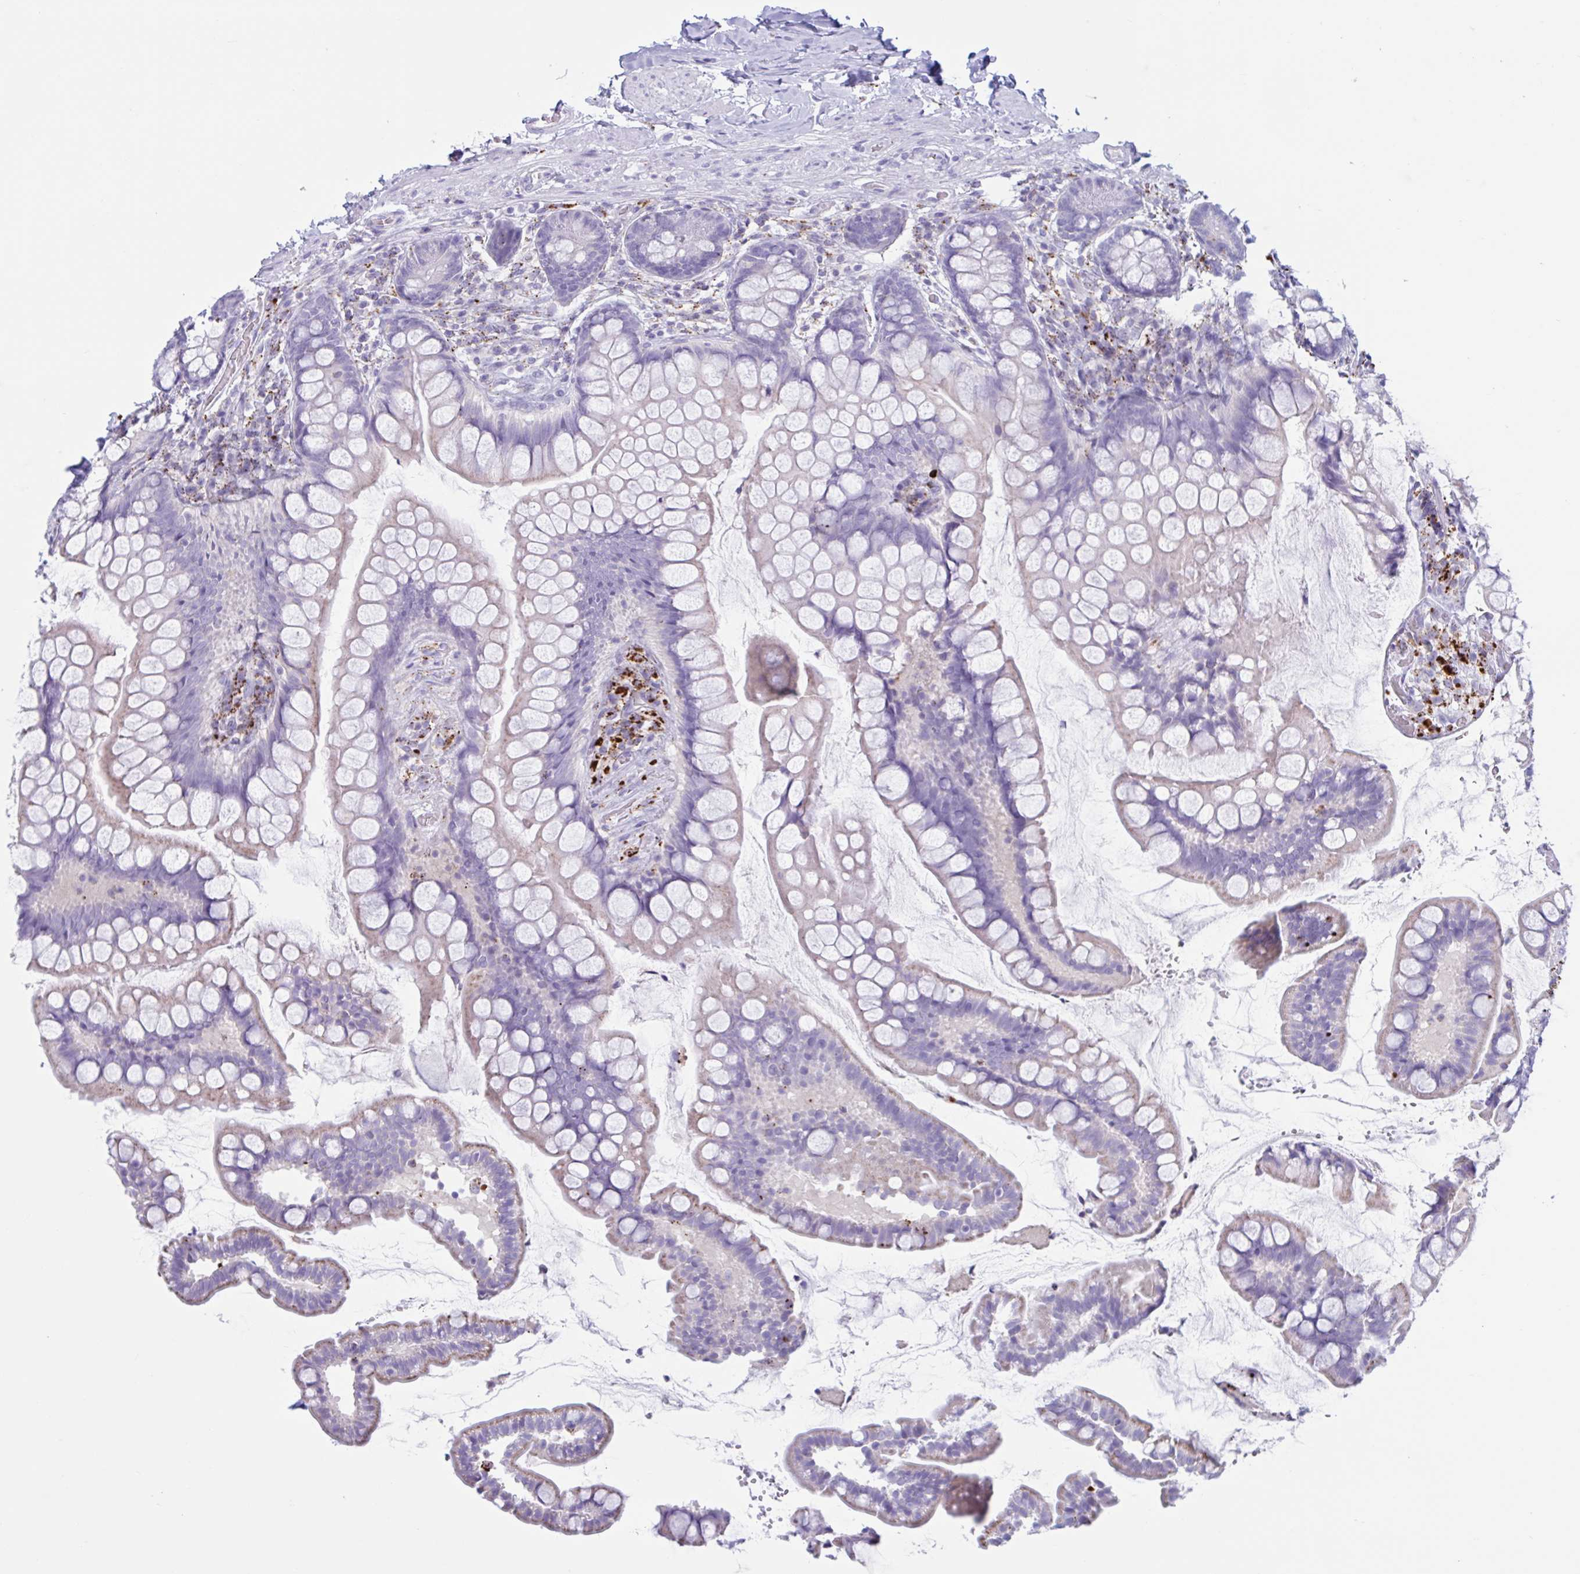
{"staining": {"intensity": "negative", "quantity": "none", "location": "none"}, "tissue": "small intestine", "cell_type": "Glandular cells", "image_type": "normal", "snomed": [{"axis": "morphology", "description": "Normal tissue, NOS"}, {"axis": "topography", "description": "Small intestine"}], "caption": "Glandular cells show no significant protein expression in benign small intestine.", "gene": "XCL1", "patient": {"sex": "male", "age": 70}}